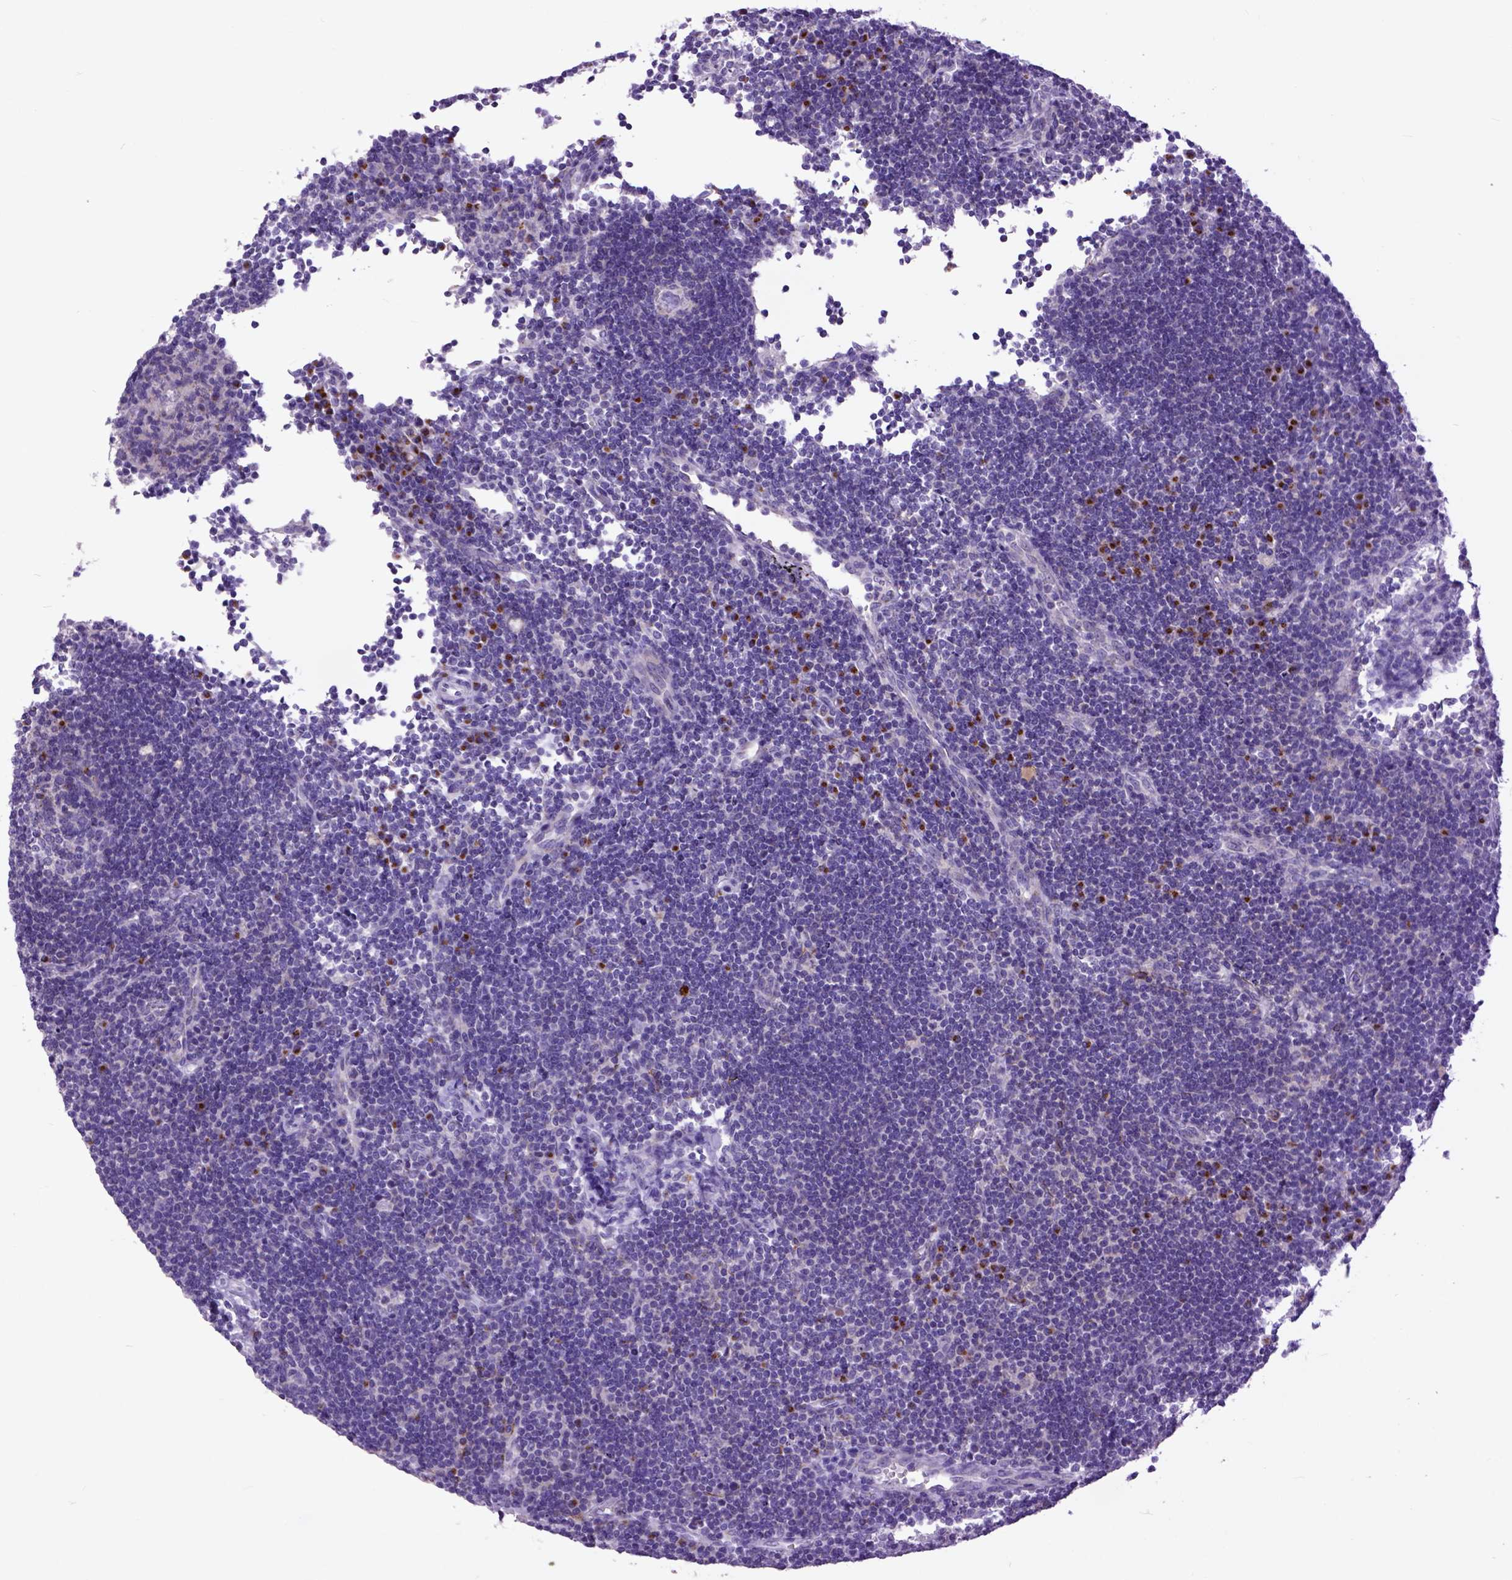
{"staining": {"intensity": "negative", "quantity": "none", "location": "none"}, "tissue": "lymph node", "cell_type": "Germinal center cells", "image_type": "normal", "snomed": [{"axis": "morphology", "description": "Normal tissue, NOS"}, {"axis": "topography", "description": "Lymph node"}], "caption": "An IHC micrograph of benign lymph node is shown. There is no staining in germinal center cells of lymph node. The staining is performed using DAB (3,3'-diaminobenzidine) brown chromogen with nuclei counter-stained in using hematoxylin.", "gene": "RAB25", "patient": {"sex": "male", "age": 67}}